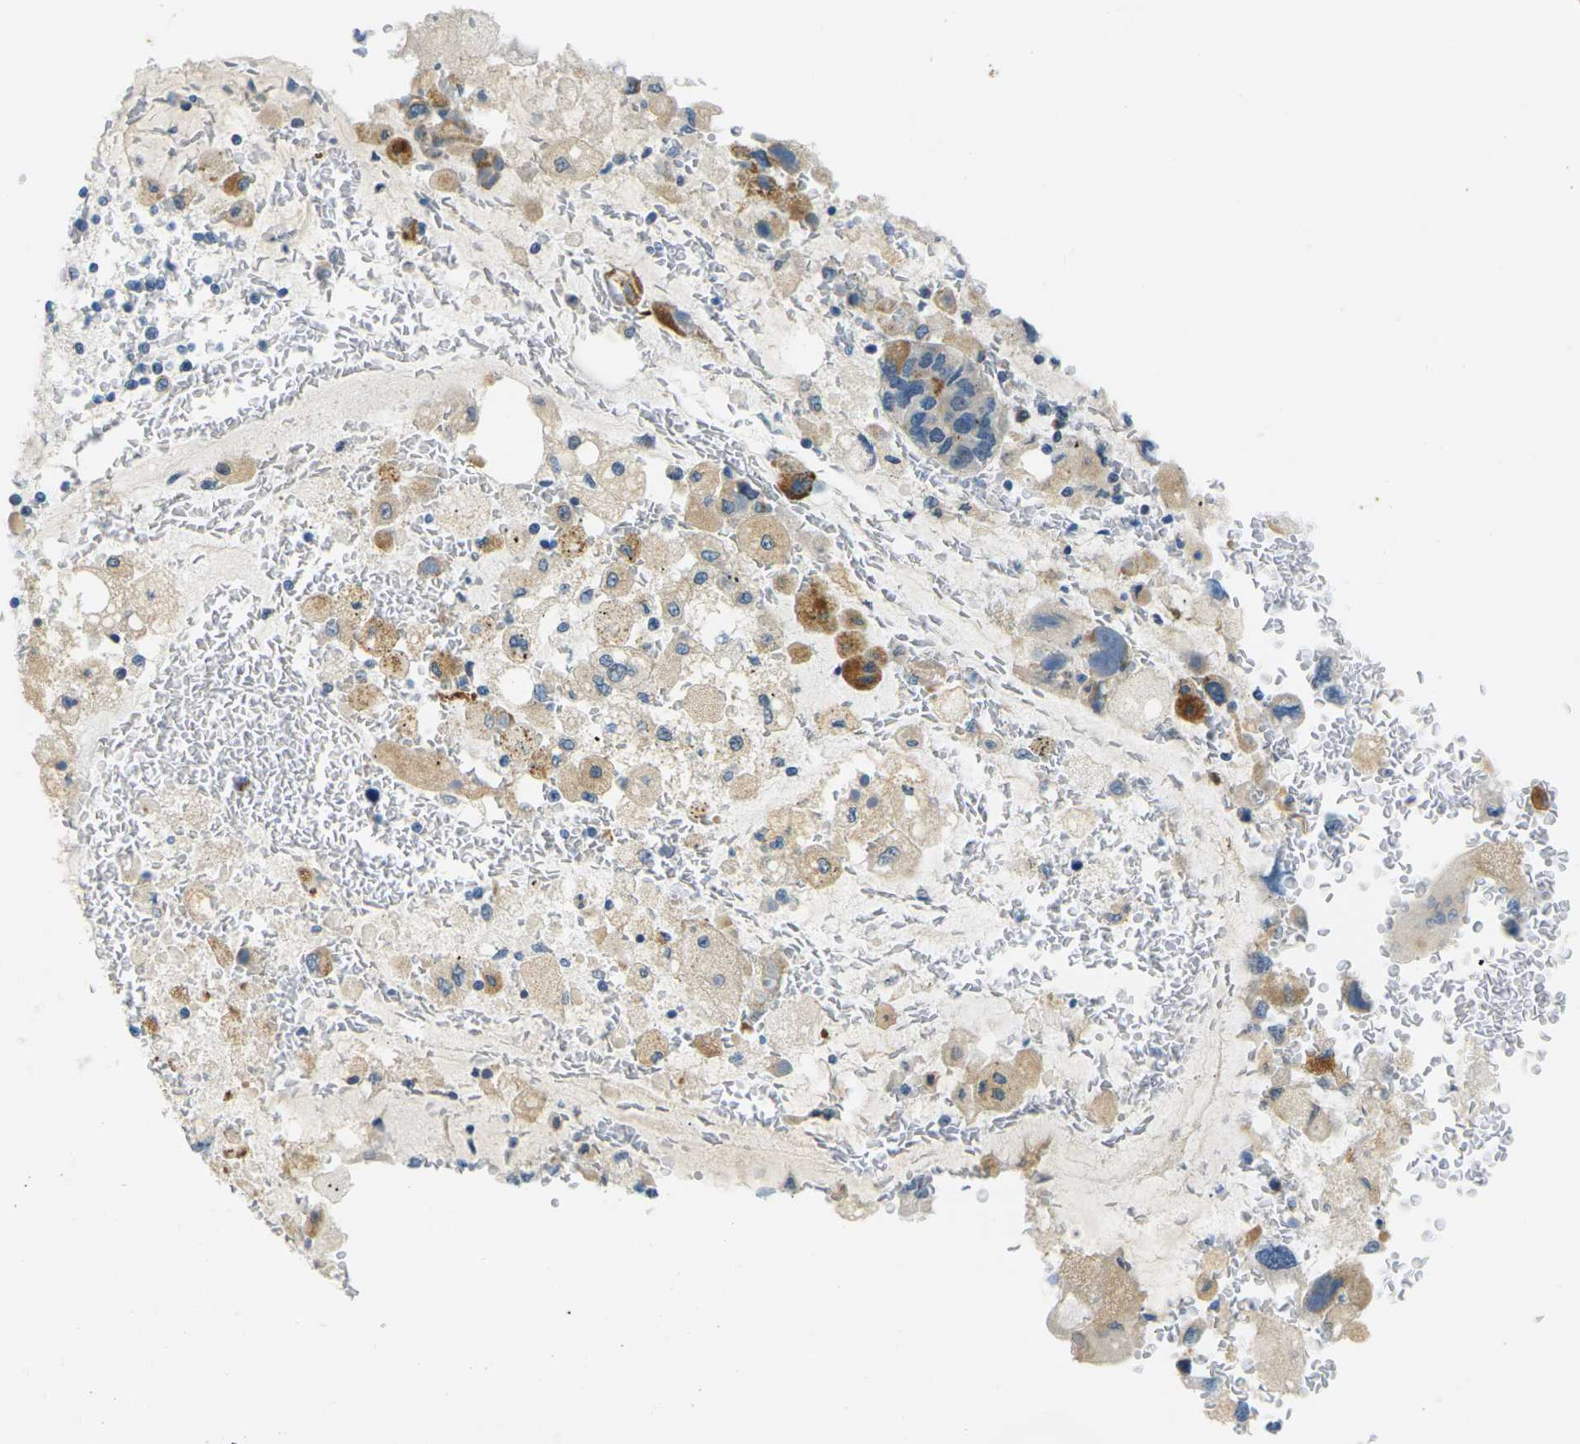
{"staining": {"intensity": "negative", "quantity": "none", "location": "none"}, "tissue": "bronchus", "cell_type": "Respiratory epithelial cells", "image_type": "normal", "snomed": [{"axis": "morphology", "description": "Normal tissue, NOS"}, {"axis": "morphology", "description": "Adenocarcinoma, NOS"}, {"axis": "morphology", "description": "Adenocarcinoma, metastatic, NOS"}, {"axis": "topography", "description": "Lymph node"}, {"axis": "topography", "description": "Bronchus"}, {"axis": "topography", "description": "Lung"}], "caption": "There is no significant staining in respiratory epithelial cells of bronchus.", "gene": "CYP2C8", "patient": {"sex": "female", "age": 54}}